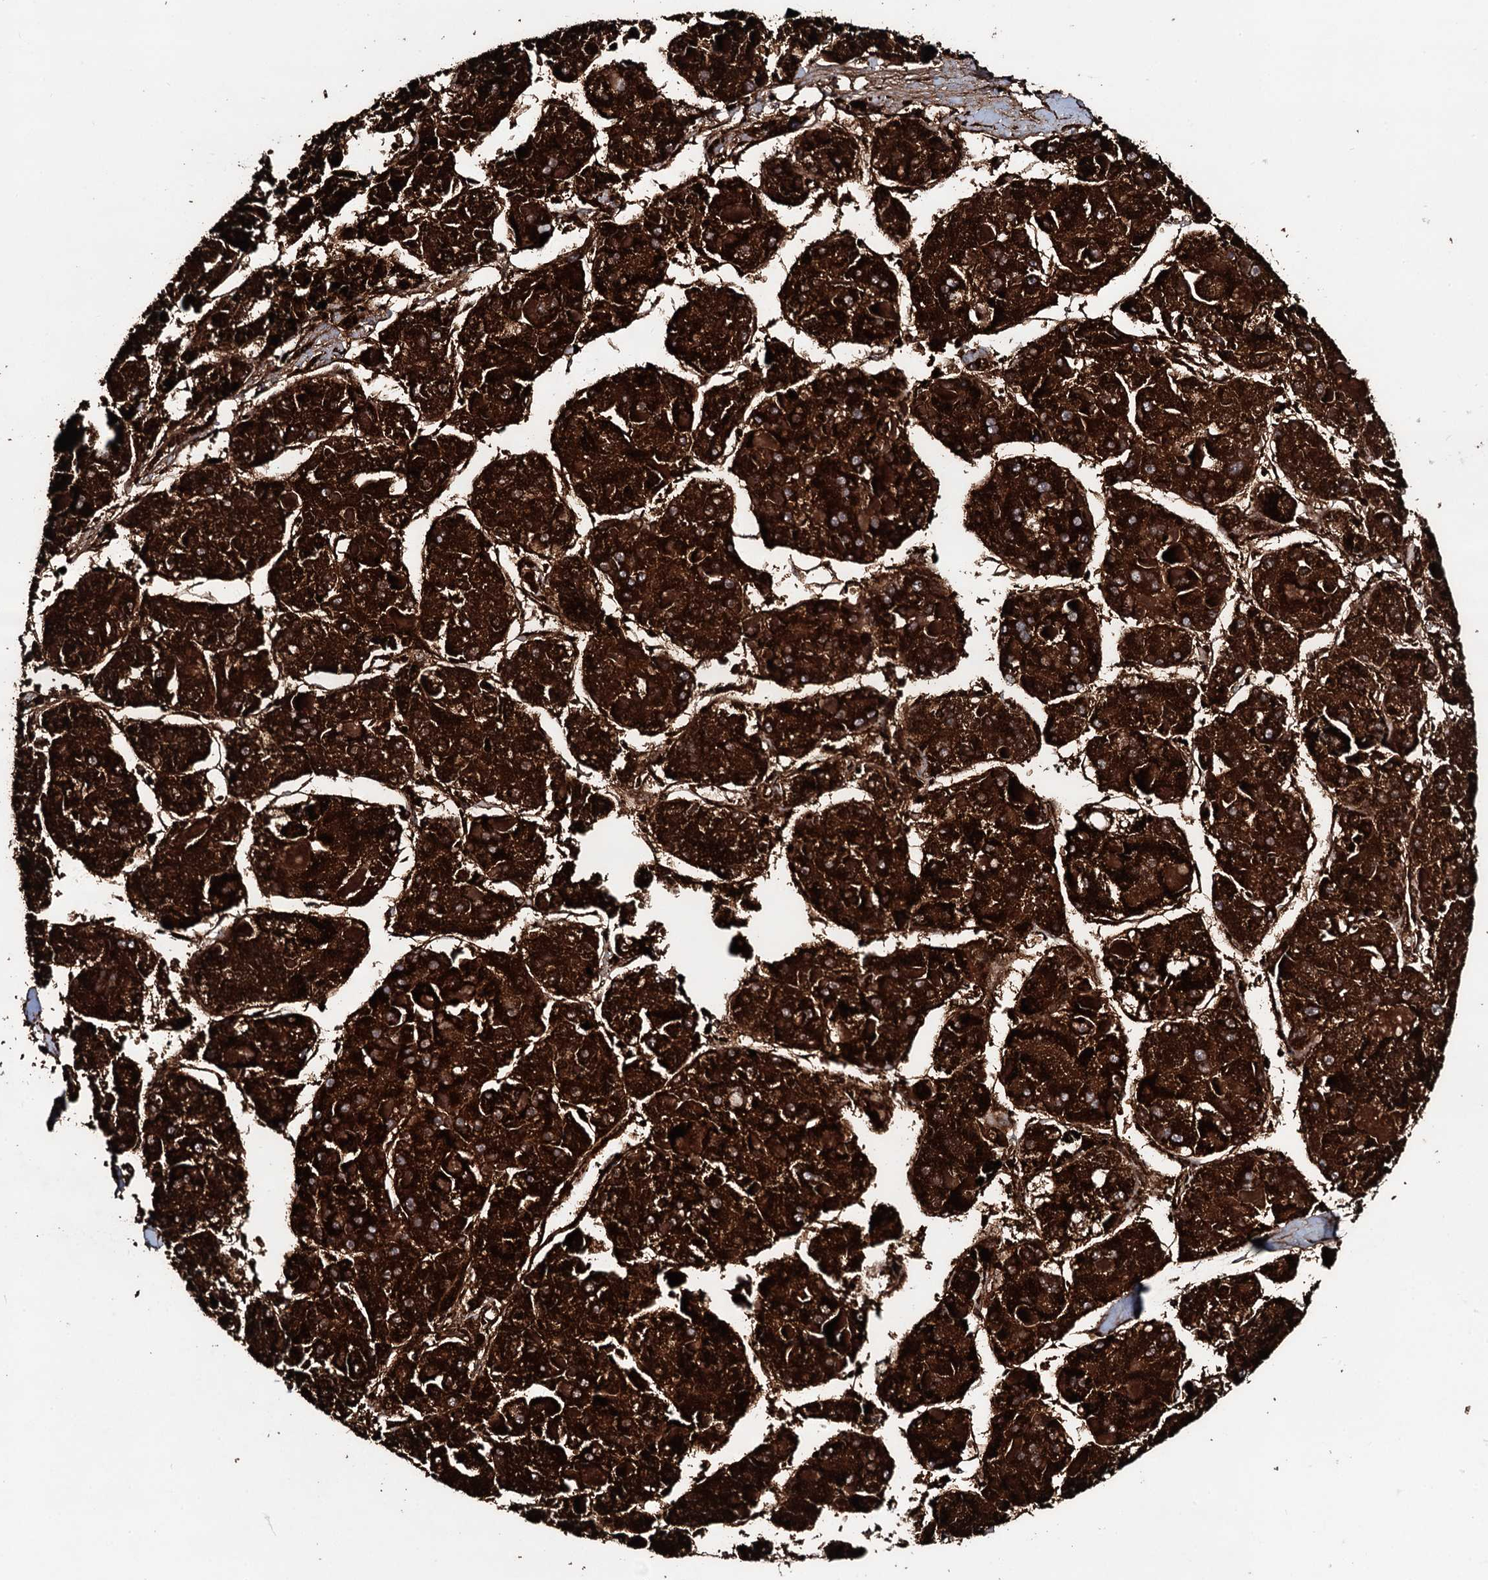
{"staining": {"intensity": "strong", "quantity": ">75%", "location": "cytoplasmic/membranous"}, "tissue": "liver cancer", "cell_type": "Tumor cells", "image_type": "cancer", "snomed": [{"axis": "morphology", "description": "Carcinoma, Hepatocellular, NOS"}, {"axis": "topography", "description": "Liver"}], "caption": "Human liver cancer stained for a protein (brown) shows strong cytoplasmic/membranous positive expression in about >75% of tumor cells.", "gene": "DYNC2I2", "patient": {"sex": "female", "age": 73}}